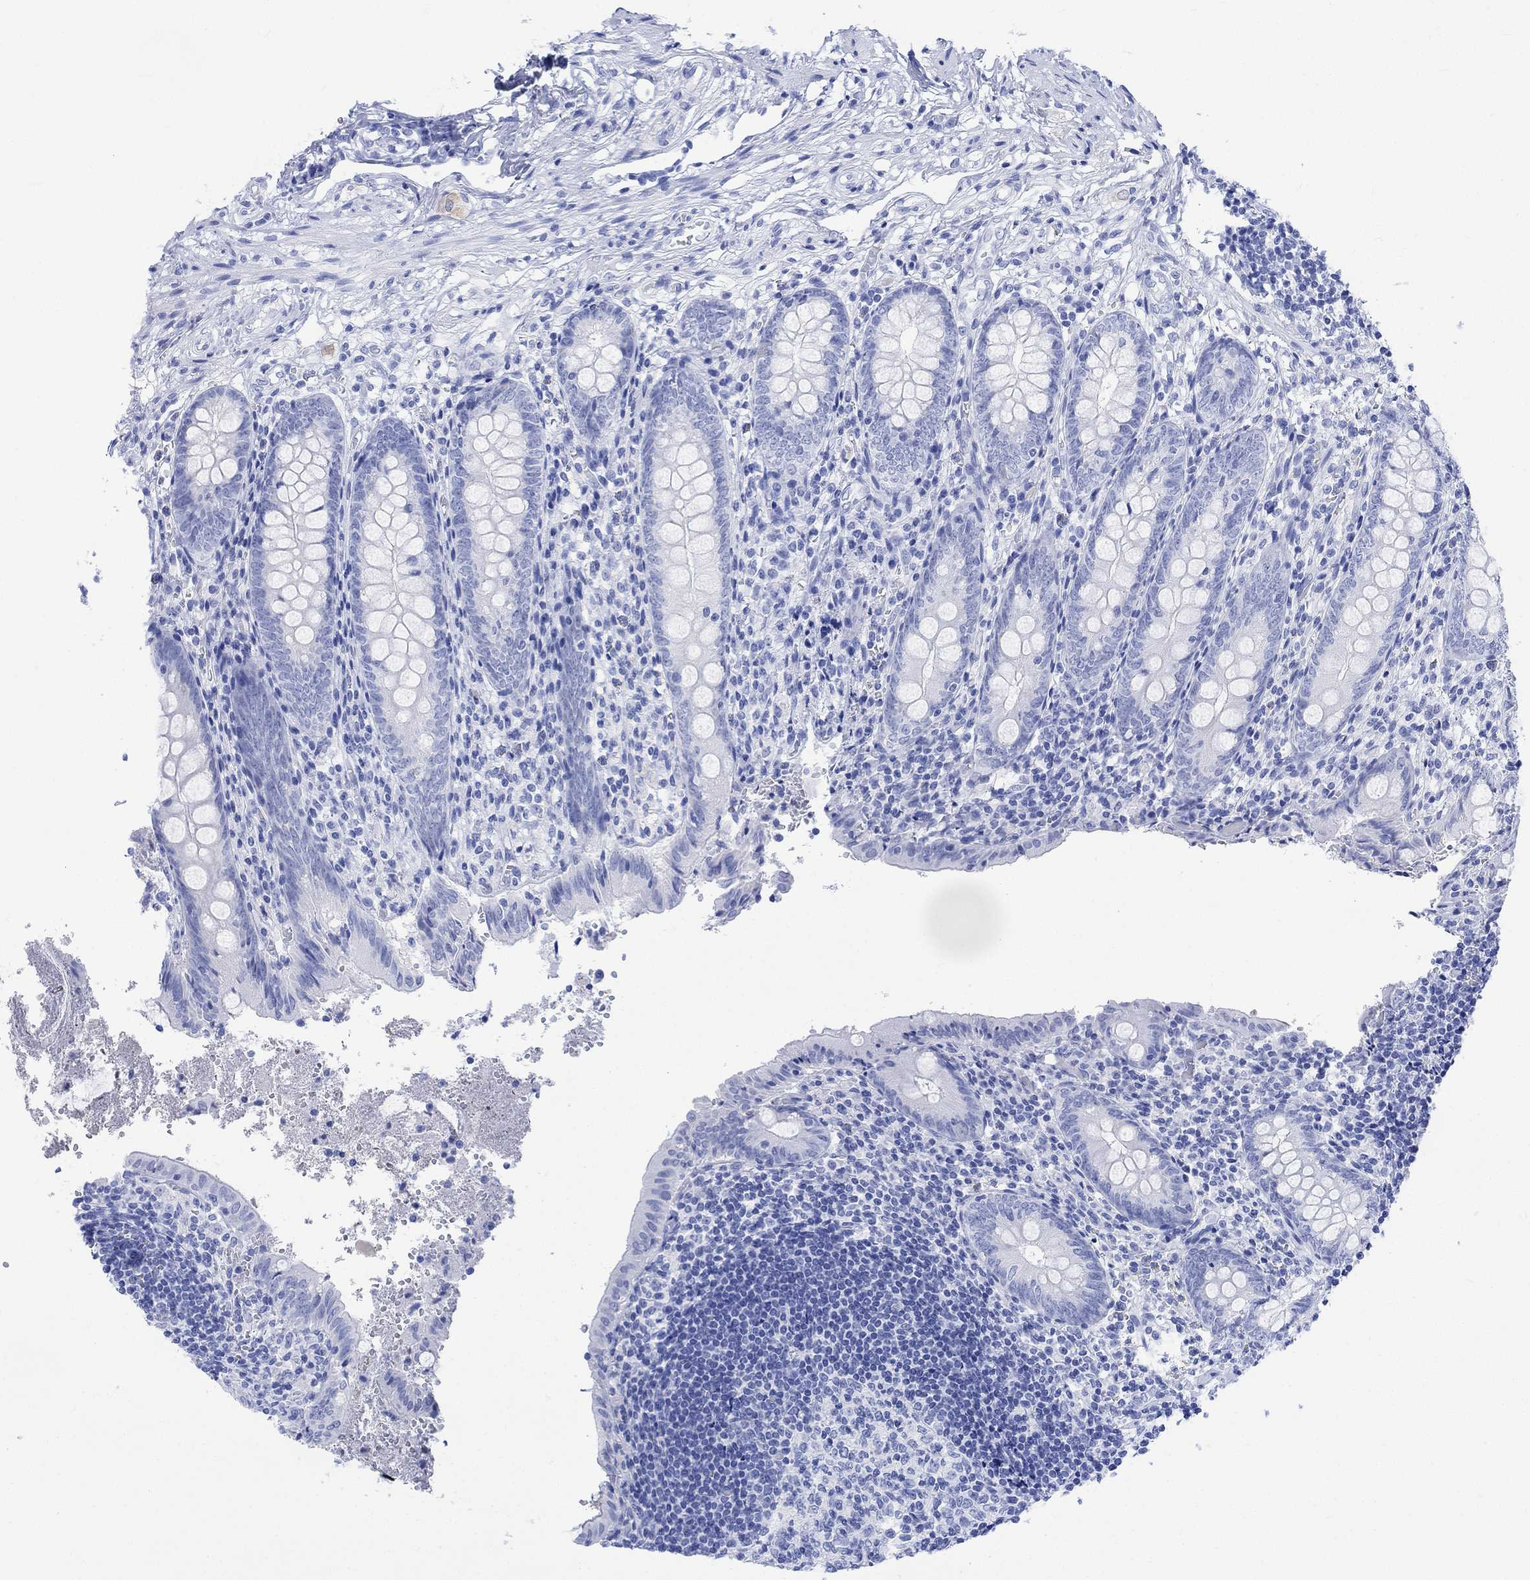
{"staining": {"intensity": "negative", "quantity": "none", "location": "none"}, "tissue": "appendix", "cell_type": "Glandular cells", "image_type": "normal", "snomed": [{"axis": "morphology", "description": "Normal tissue, NOS"}, {"axis": "topography", "description": "Appendix"}], "caption": "Protein analysis of benign appendix exhibits no significant positivity in glandular cells. The staining is performed using DAB brown chromogen with nuclei counter-stained in using hematoxylin.", "gene": "CELF4", "patient": {"sex": "female", "age": 23}}